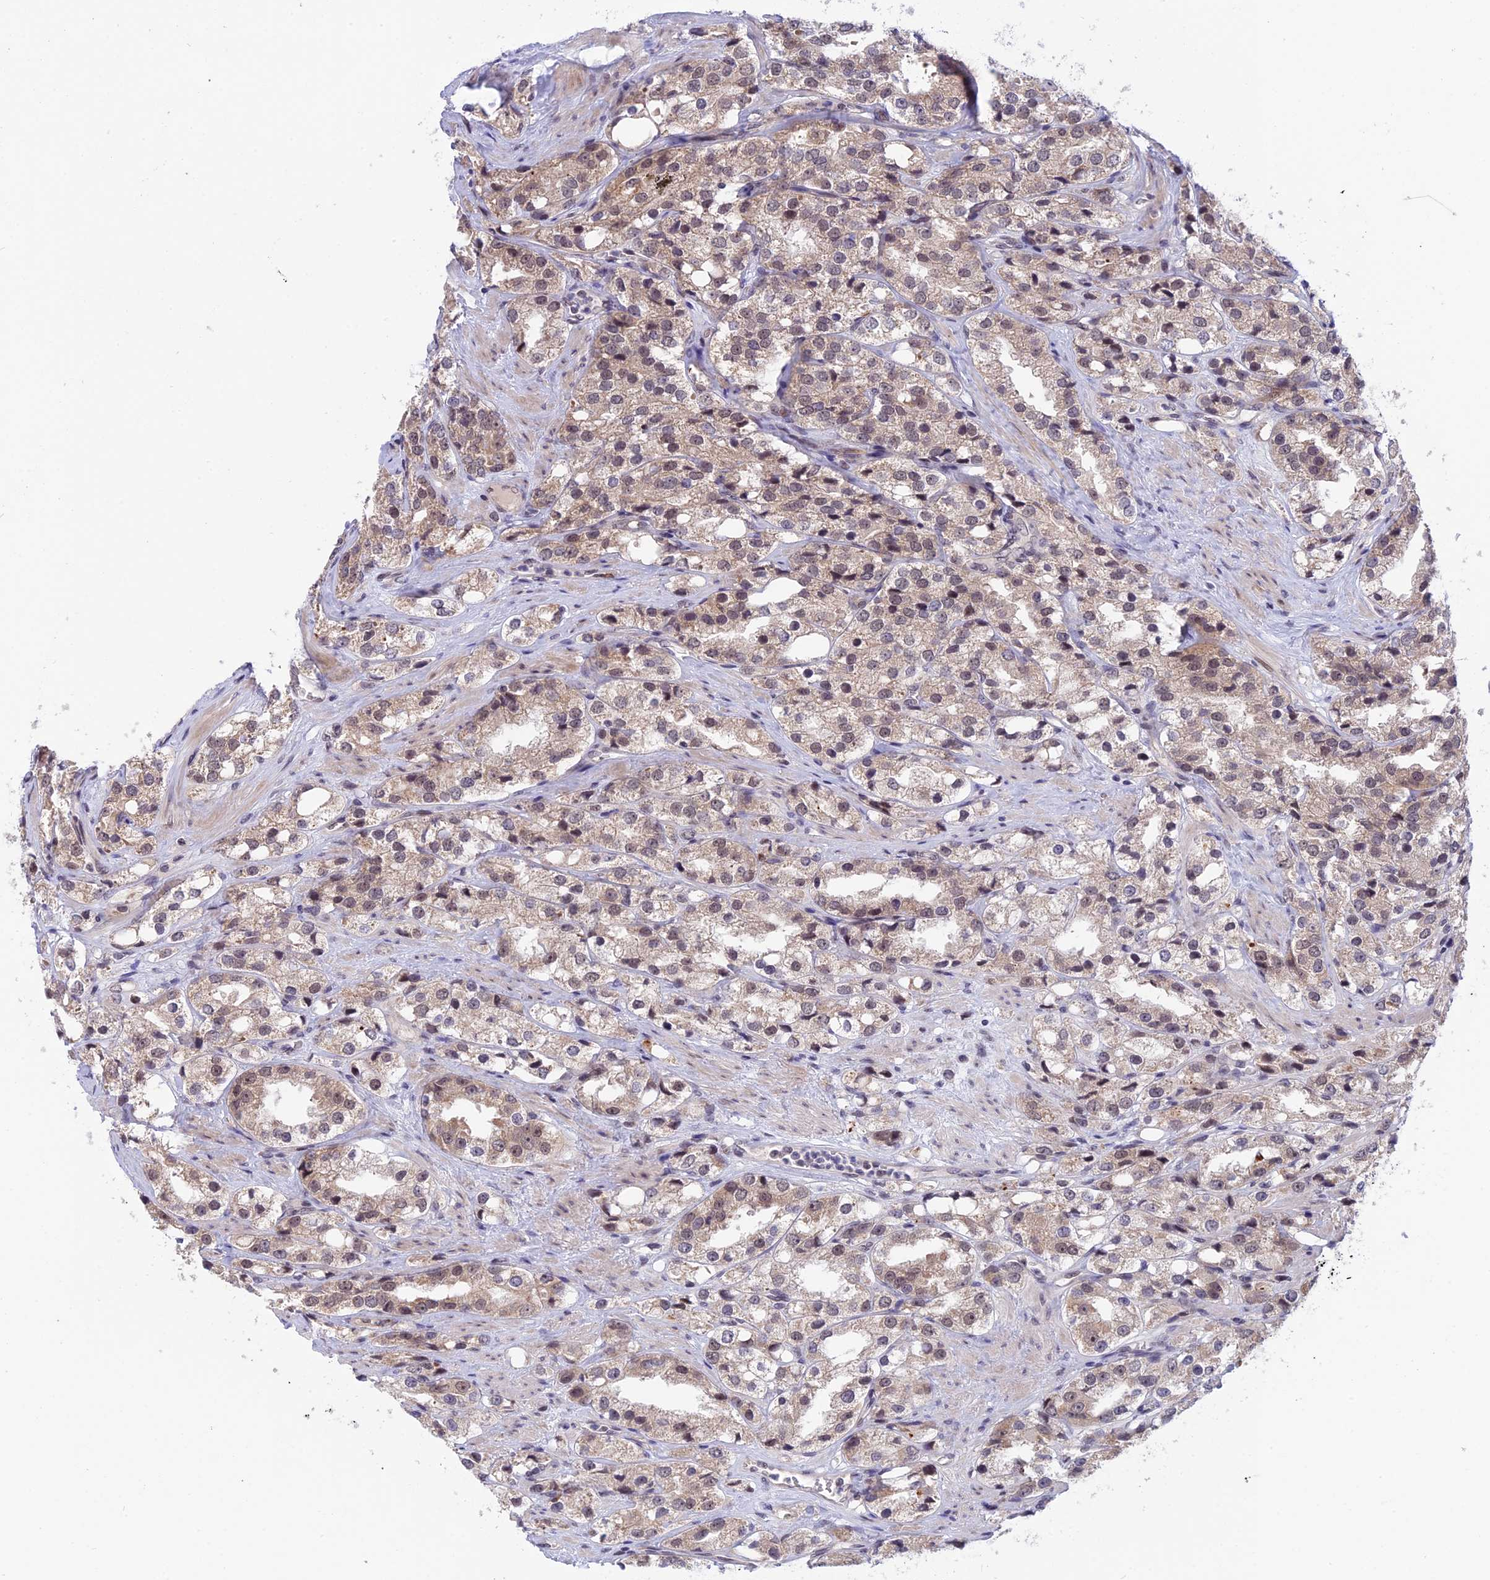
{"staining": {"intensity": "weak", "quantity": "<25%", "location": "cytoplasmic/membranous"}, "tissue": "prostate cancer", "cell_type": "Tumor cells", "image_type": "cancer", "snomed": [{"axis": "morphology", "description": "Adenocarcinoma, NOS"}, {"axis": "topography", "description": "Prostate"}], "caption": "Immunohistochemistry (IHC) histopathology image of prostate cancer (adenocarcinoma) stained for a protein (brown), which displays no expression in tumor cells.", "gene": "POLR2C", "patient": {"sex": "male", "age": 79}}